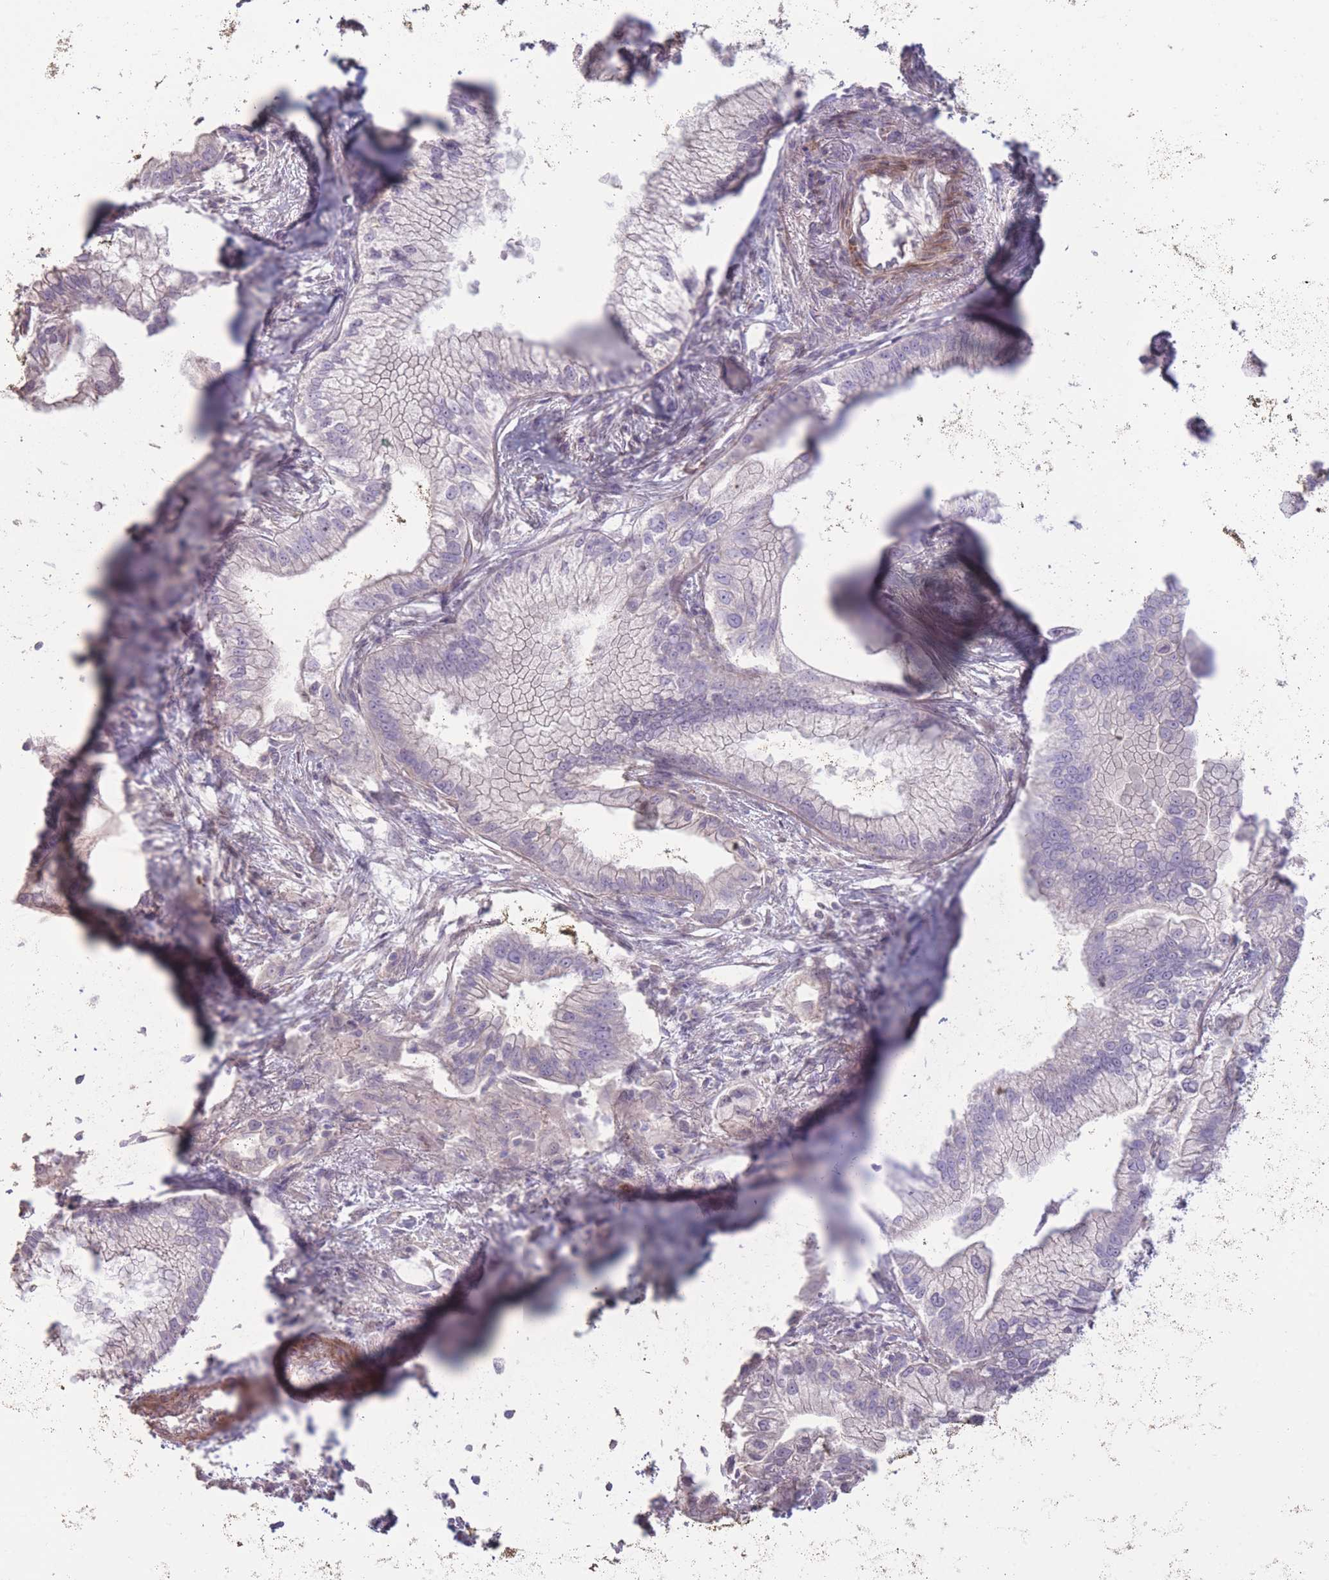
{"staining": {"intensity": "negative", "quantity": "none", "location": "none"}, "tissue": "pancreatic cancer", "cell_type": "Tumor cells", "image_type": "cancer", "snomed": [{"axis": "morphology", "description": "Adenocarcinoma, NOS"}, {"axis": "topography", "description": "Pancreas"}], "caption": "IHC image of neoplastic tissue: pancreatic adenocarcinoma stained with DAB (3,3'-diaminobenzidine) demonstrates no significant protein staining in tumor cells.", "gene": "RSPH10B", "patient": {"sex": "male", "age": 70}}